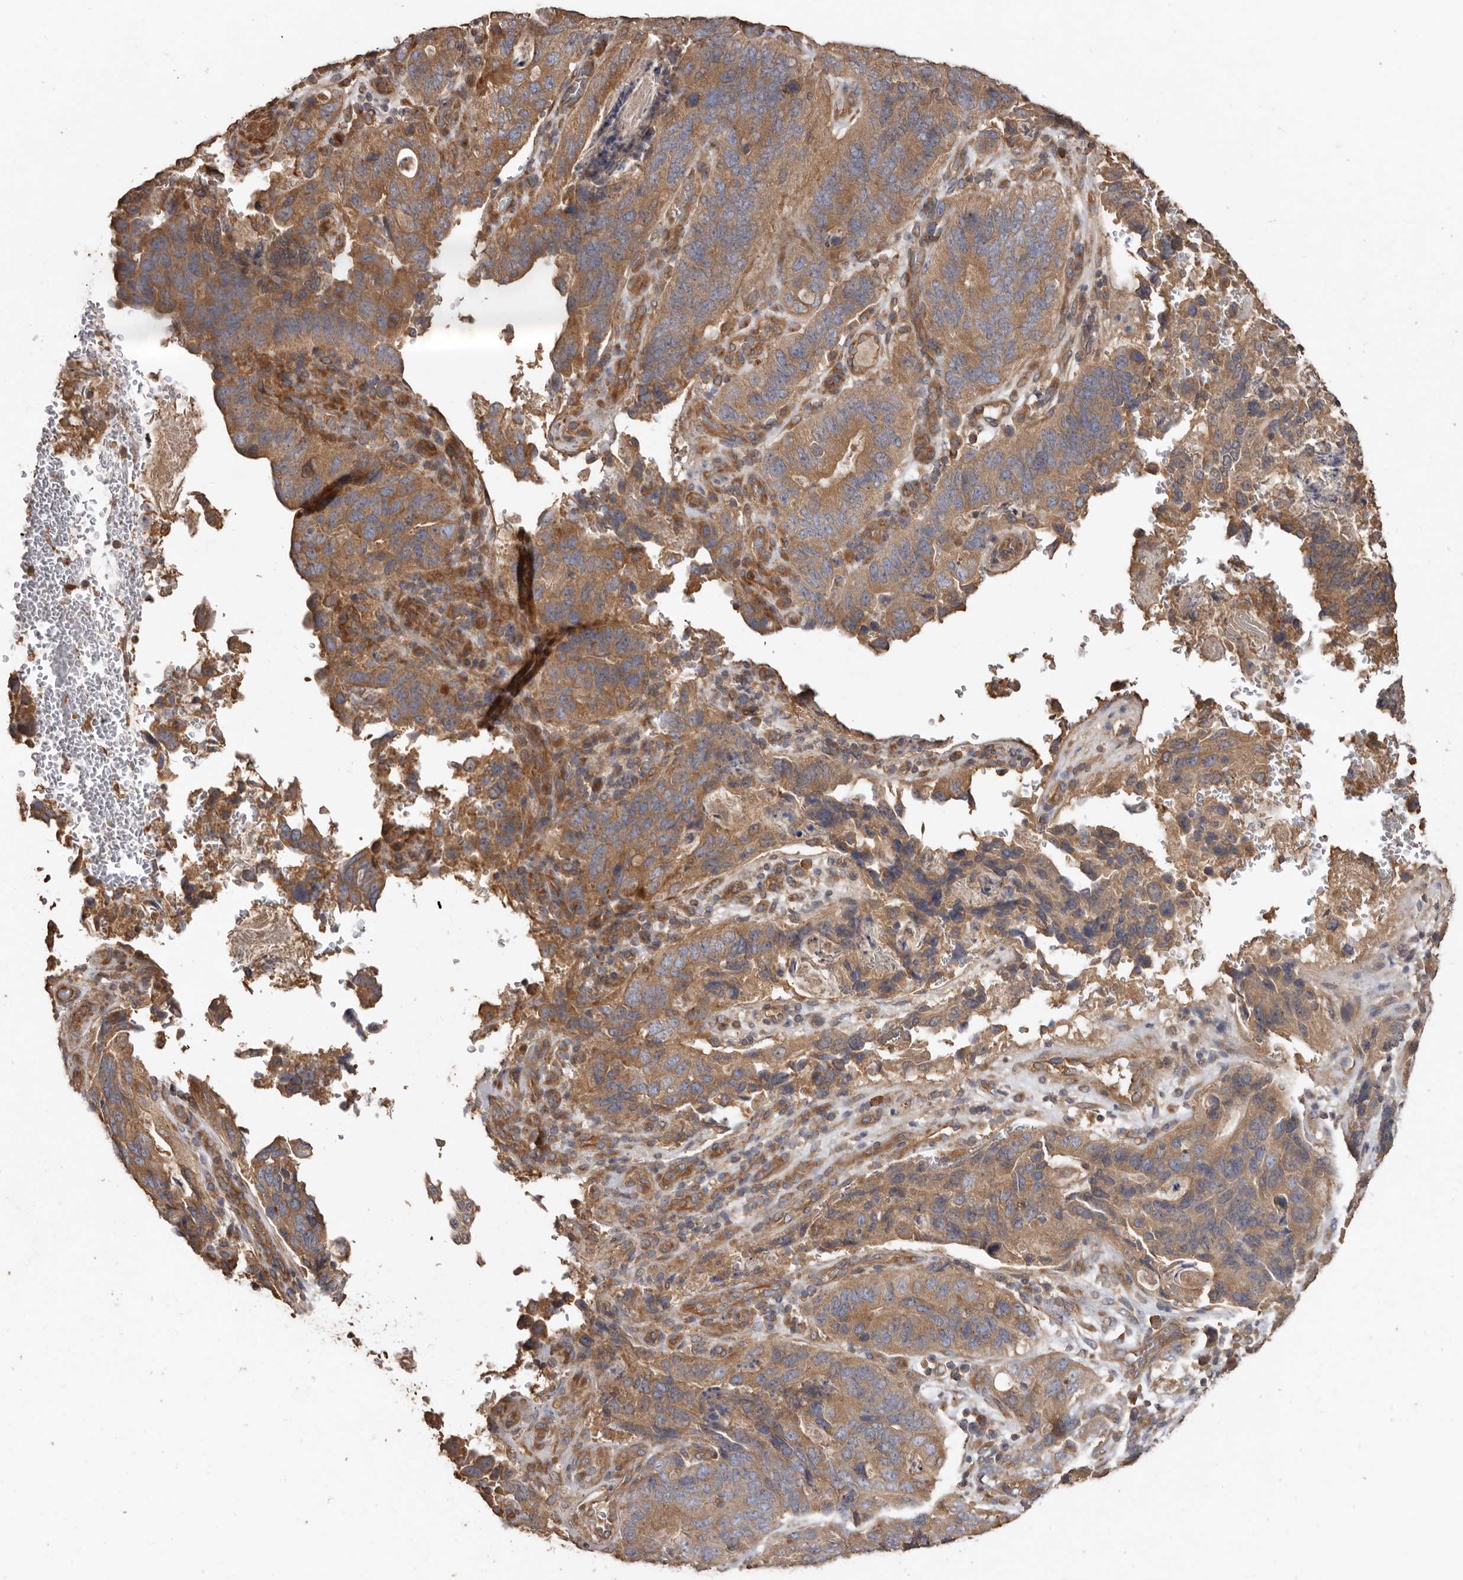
{"staining": {"intensity": "moderate", "quantity": ">75%", "location": "cytoplasmic/membranous"}, "tissue": "stomach cancer", "cell_type": "Tumor cells", "image_type": "cancer", "snomed": [{"axis": "morphology", "description": "Normal tissue, NOS"}, {"axis": "morphology", "description": "Adenocarcinoma, NOS"}, {"axis": "topography", "description": "Stomach"}], "caption": "Immunohistochemistry of stomach adenocarcinoma exhibits medium levels of moderate cytoplasmic/membranous positivity in about >75% of tumor cells.", "gene": "FLCN", "patient": {"sex": "female", "age": 89}}